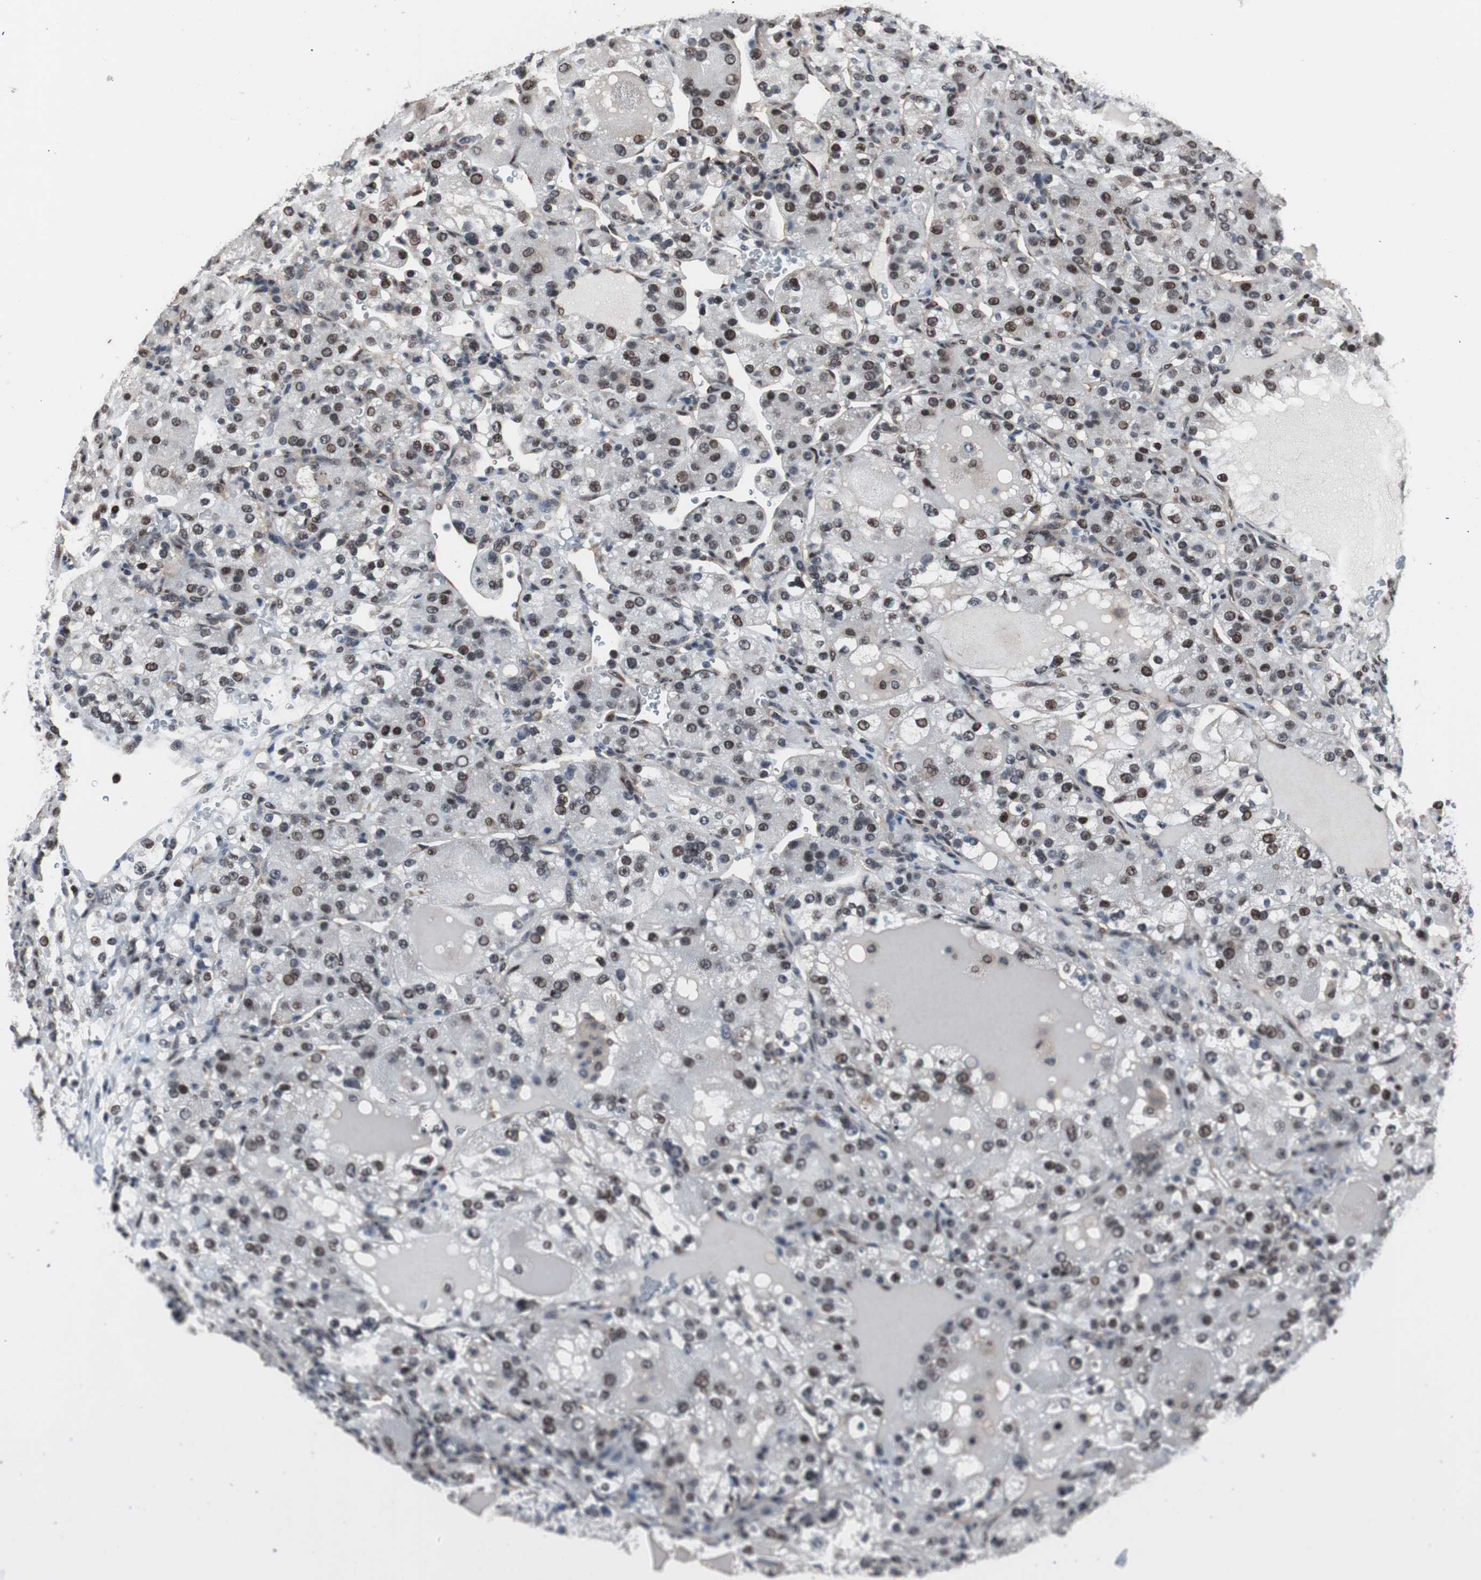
{"staining": {"intensity": "moderate", "quantity": "25%-75%", "location": "nuclear"}, "tissue": "renal cancer", "cell_type": "Tumor cells", "image_type": "cancer", "snomed": [{"axis": "morphology", "description": "Normal tissue, NOS"}, {"axis": "morphology", "description": "Adenocarcinoma, NOS"}, {"axis": "topography", "description": "Kidney"}], "caption": "Adenocarcinoma (renal) stained for a protein displays moderate nuclear positivity in tumor cells.", "gene": "POGZ", "patient": {"sex": "male", "age": 61}}